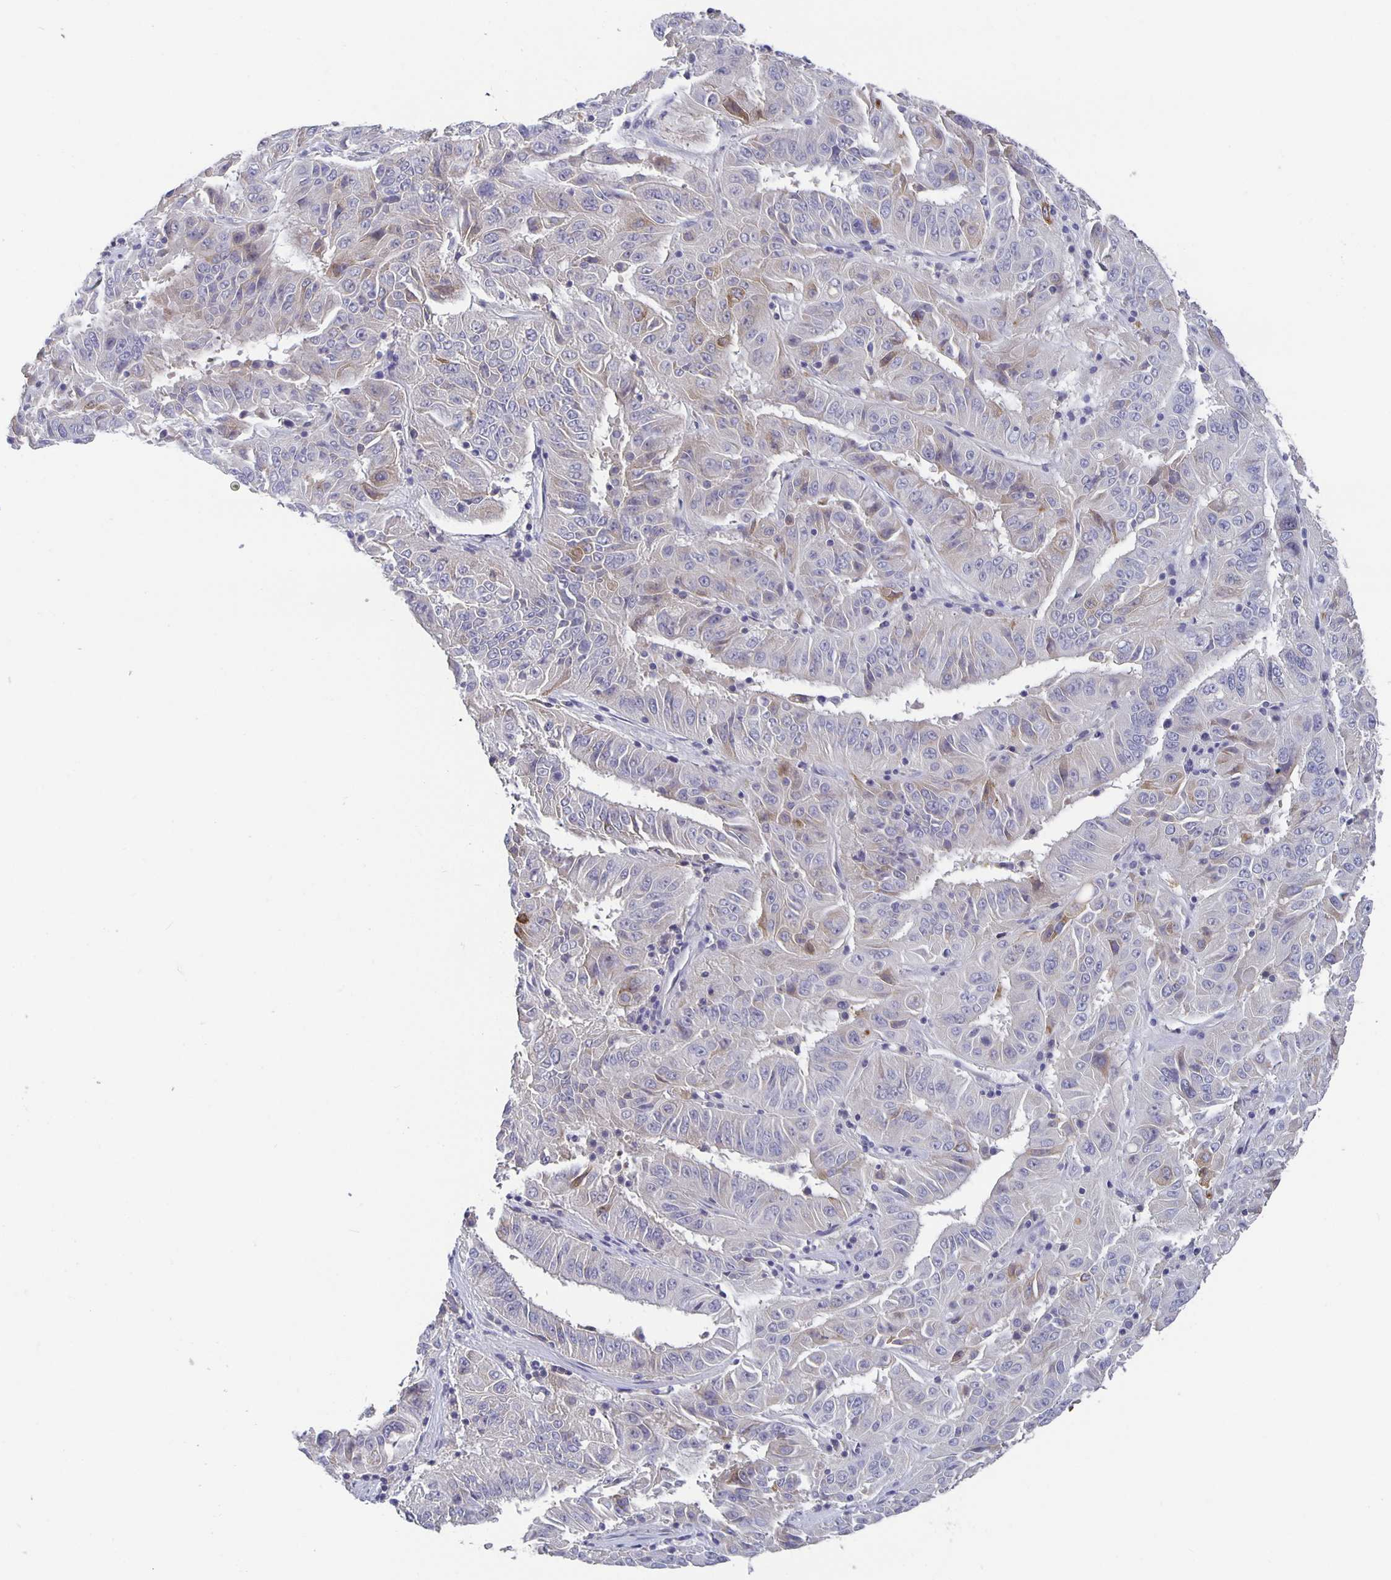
{"staining": {"intensity": "weak", "quantity": "<25%", "location": "cytoplasmic/membranous"}, "tissue": "pancreatic cancer", "cell_type": "Tumor cells", "image_type": "cancer", "snomed": [{"axis": "morphology", "description": "Adenocarcinoma, NOS"}, {"axis": "topography", "description": "Pancreas"}], "caption": "Immunohistochemistry (IHC) of adenocarcinoma (pancreatic) exhibits no expression in tumor cells. (Stains: DAB immunohistochemistry (IHC) with hematoxylin counter stain, Microscopy: brightfield microscopy at high magnification).", "gene": "GDF15", "patient": {"sex": "male", "age": 63}}